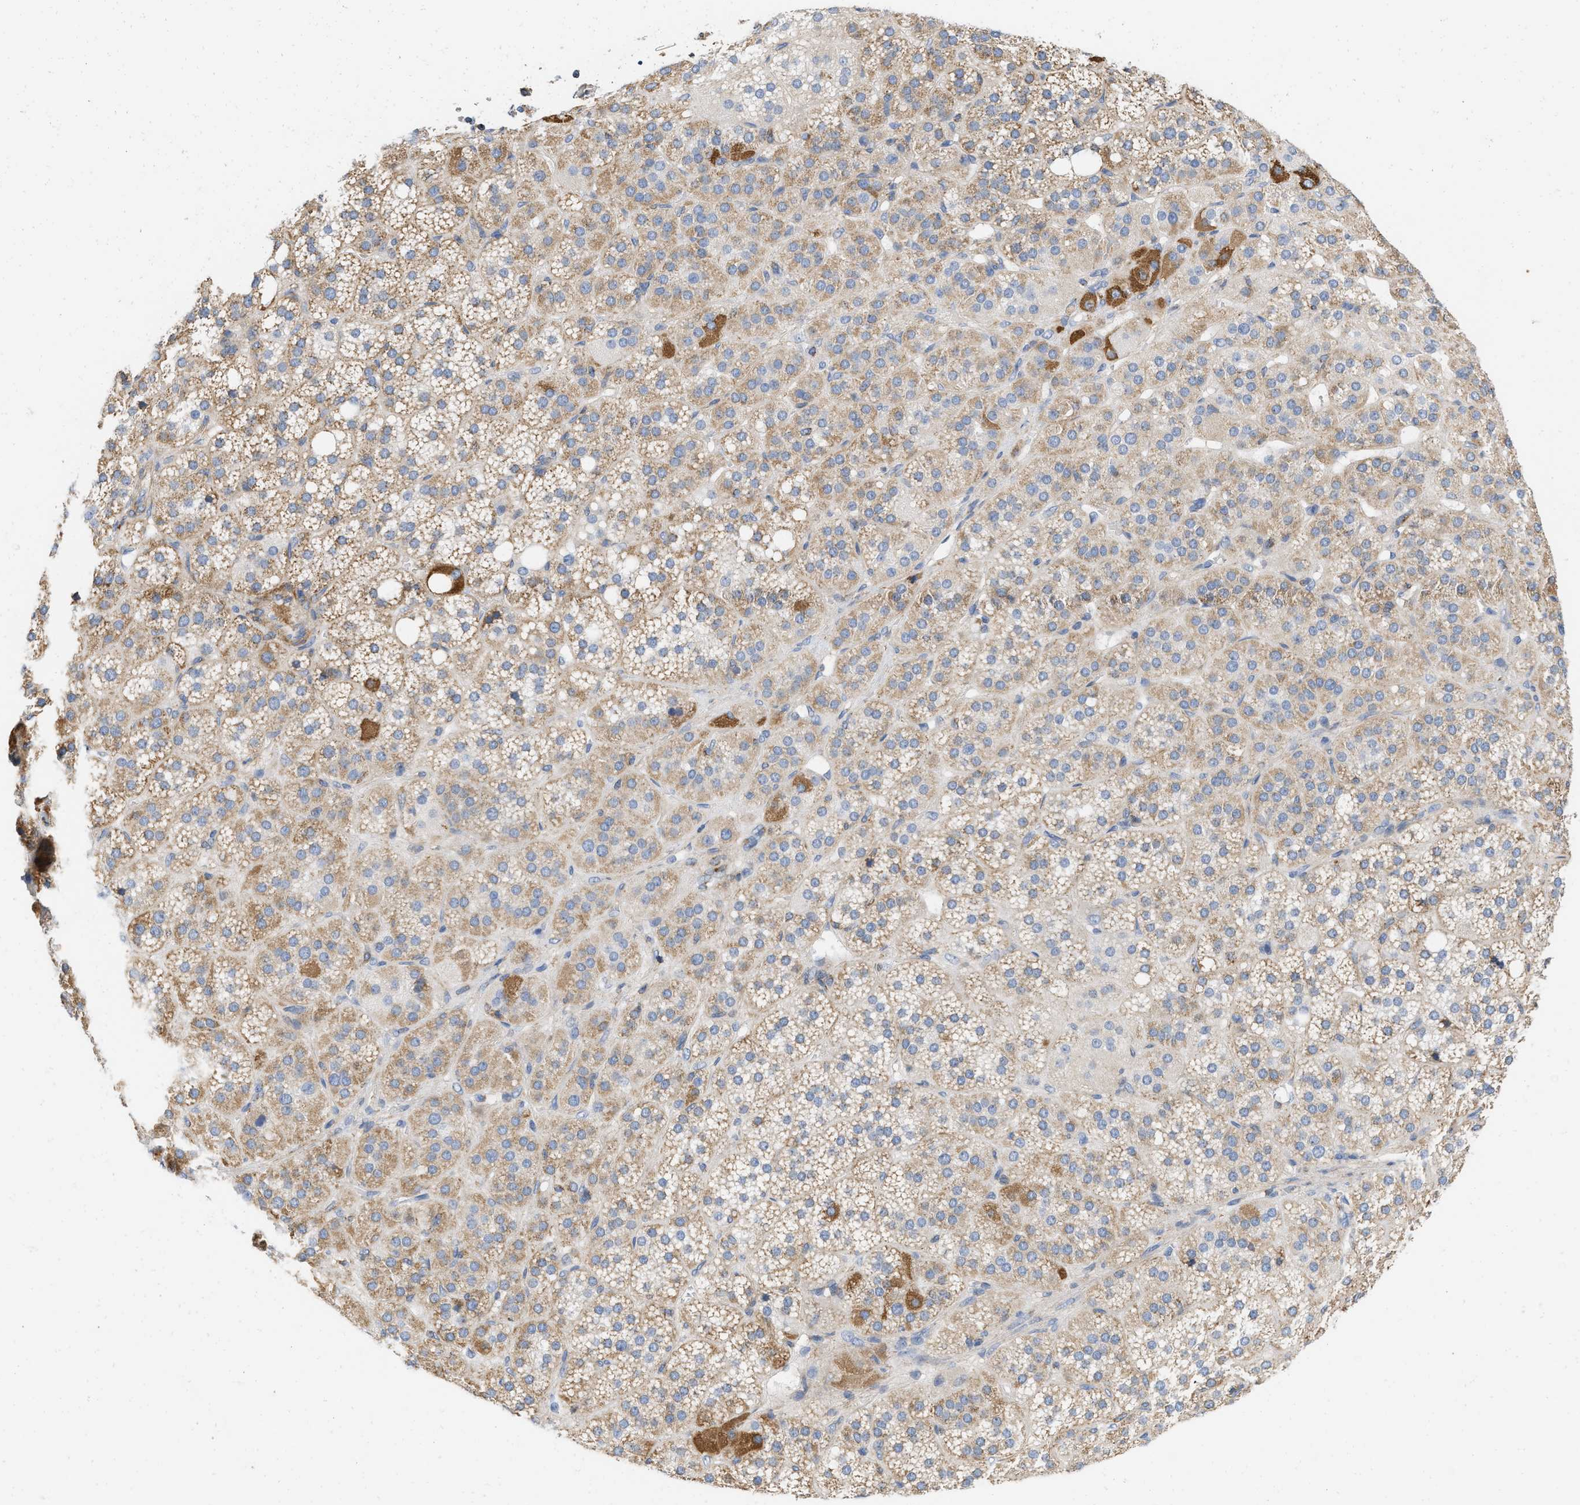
{"staining": {"intensity": "moderate", "quantity": ">75%", "location": "cytoplasmic/membranous"}, "tissue": "adrenal gland", "cell_type": "Glandular cells", "image_type": "normal", "snomed": [{"axis": "morphology", "description": "Normal tissue, NOS"}, {"axis": "topography", "description": "Adrenal gland"}], "caption": "Glandular cells show moderate cytoplasmic/membranous positivity in about >75% of cells in unremarkable adrenal gland. The staining was performed using DAB (3,3'-diaminobenzidine) to visualize the protein expression in brown, while the nuclei were stained in blue with hematoxylin (Magnification: 20x).", "gene": "GRB10", "patient": {"sex": "female", "age": 59}}